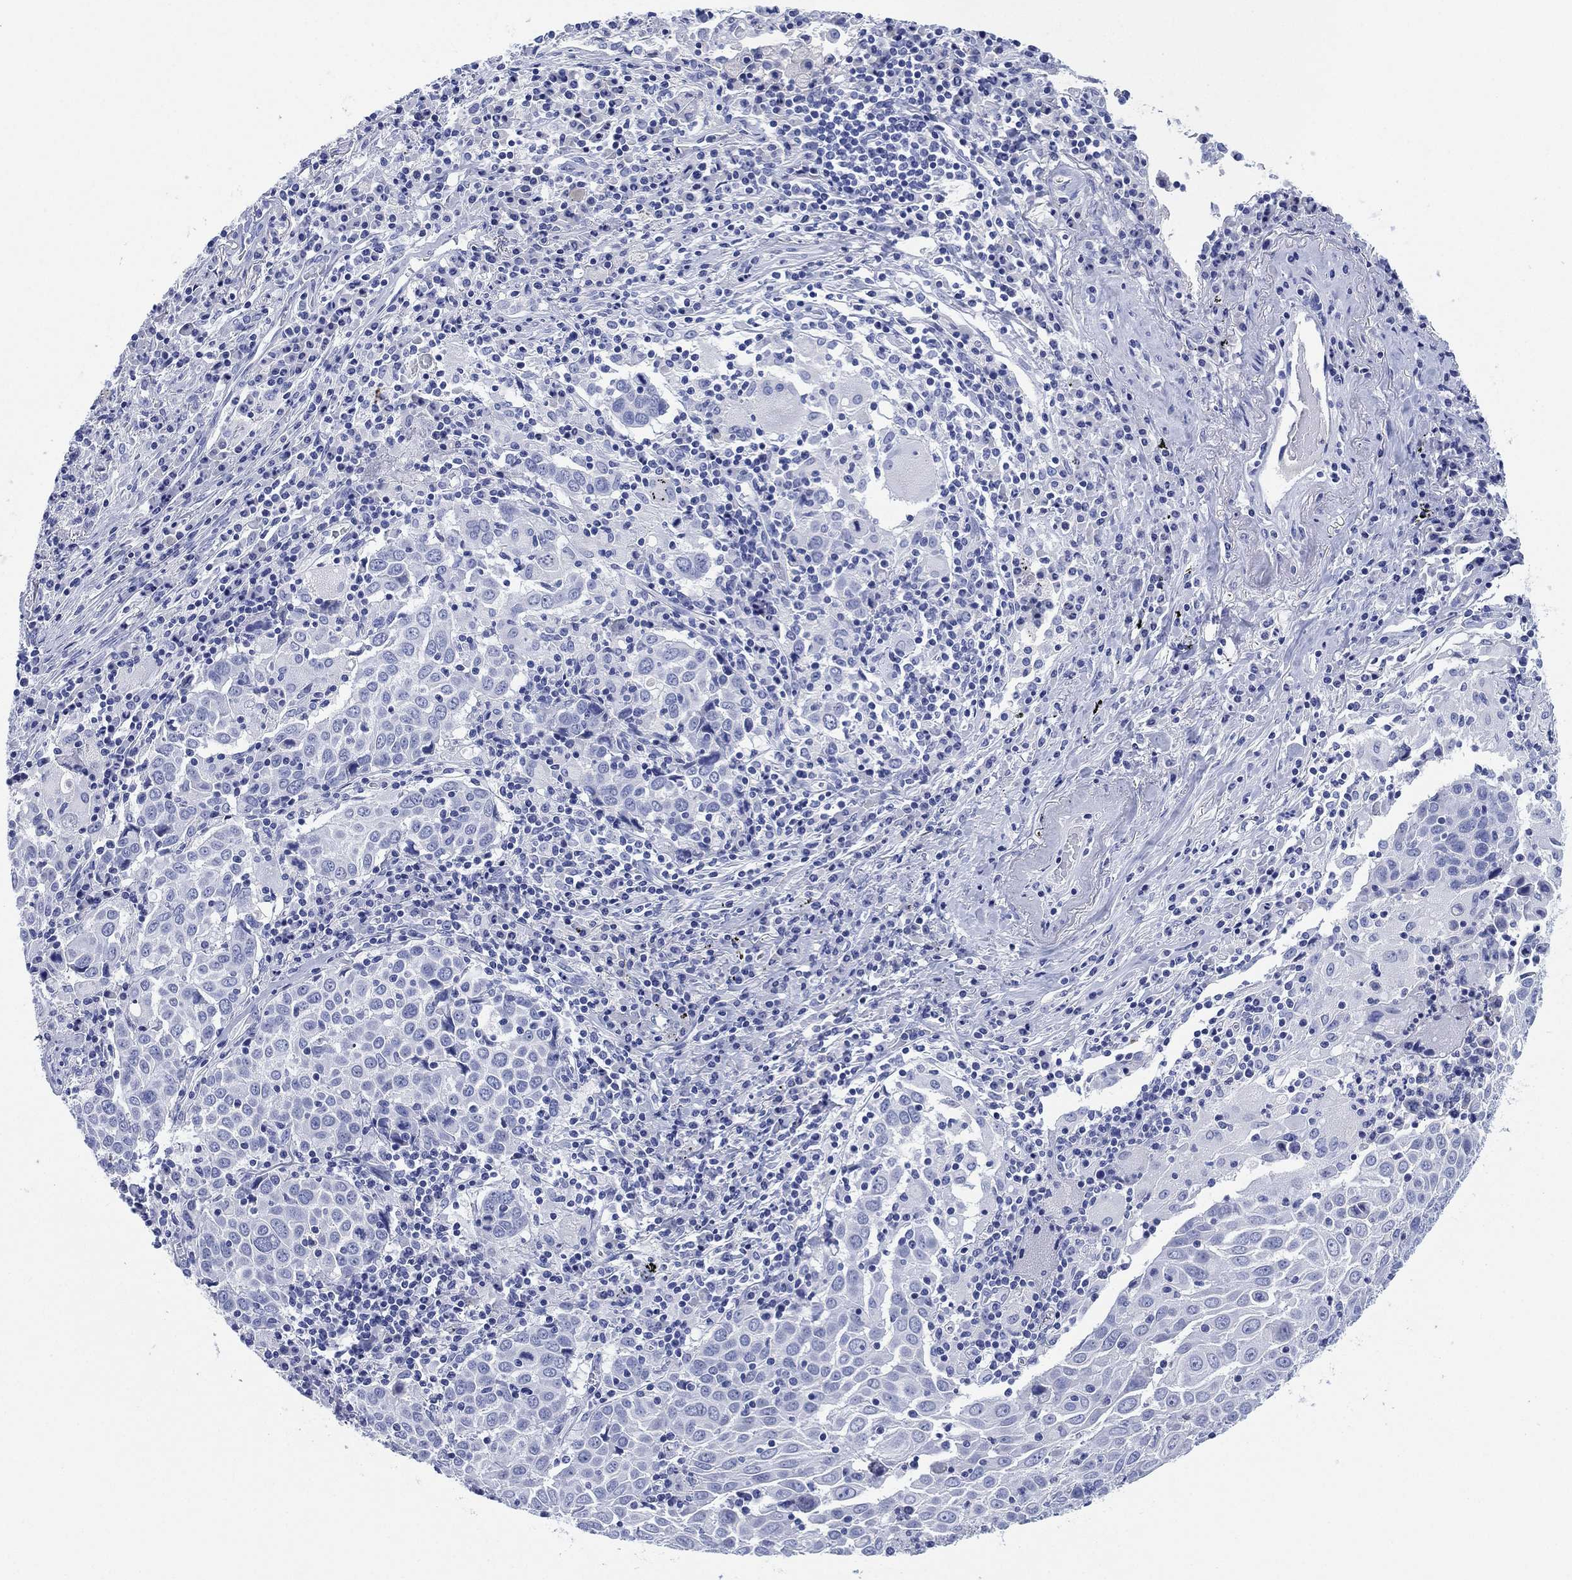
{"staining": {"intensity": "negative", "quantity": "none", "location": "none"}, "tissue": "lung cancer", "cell_type": "Tumor cells", "image_type": "cancer", "snomed": [{"axis": "morphology", "description": "Squamous cell carcinoma, NOS"}, {"axis": "topography", "description": "Lung"}], "caption": "DAB (3,3'-diaminobenzidine) immunohistochemical staining of lung cancer (squamous cell carcinoma) reveals no significant expression in tumor cells.", "gene": "SLC9C2", "patient": {"sex": "male", "age": 57}}